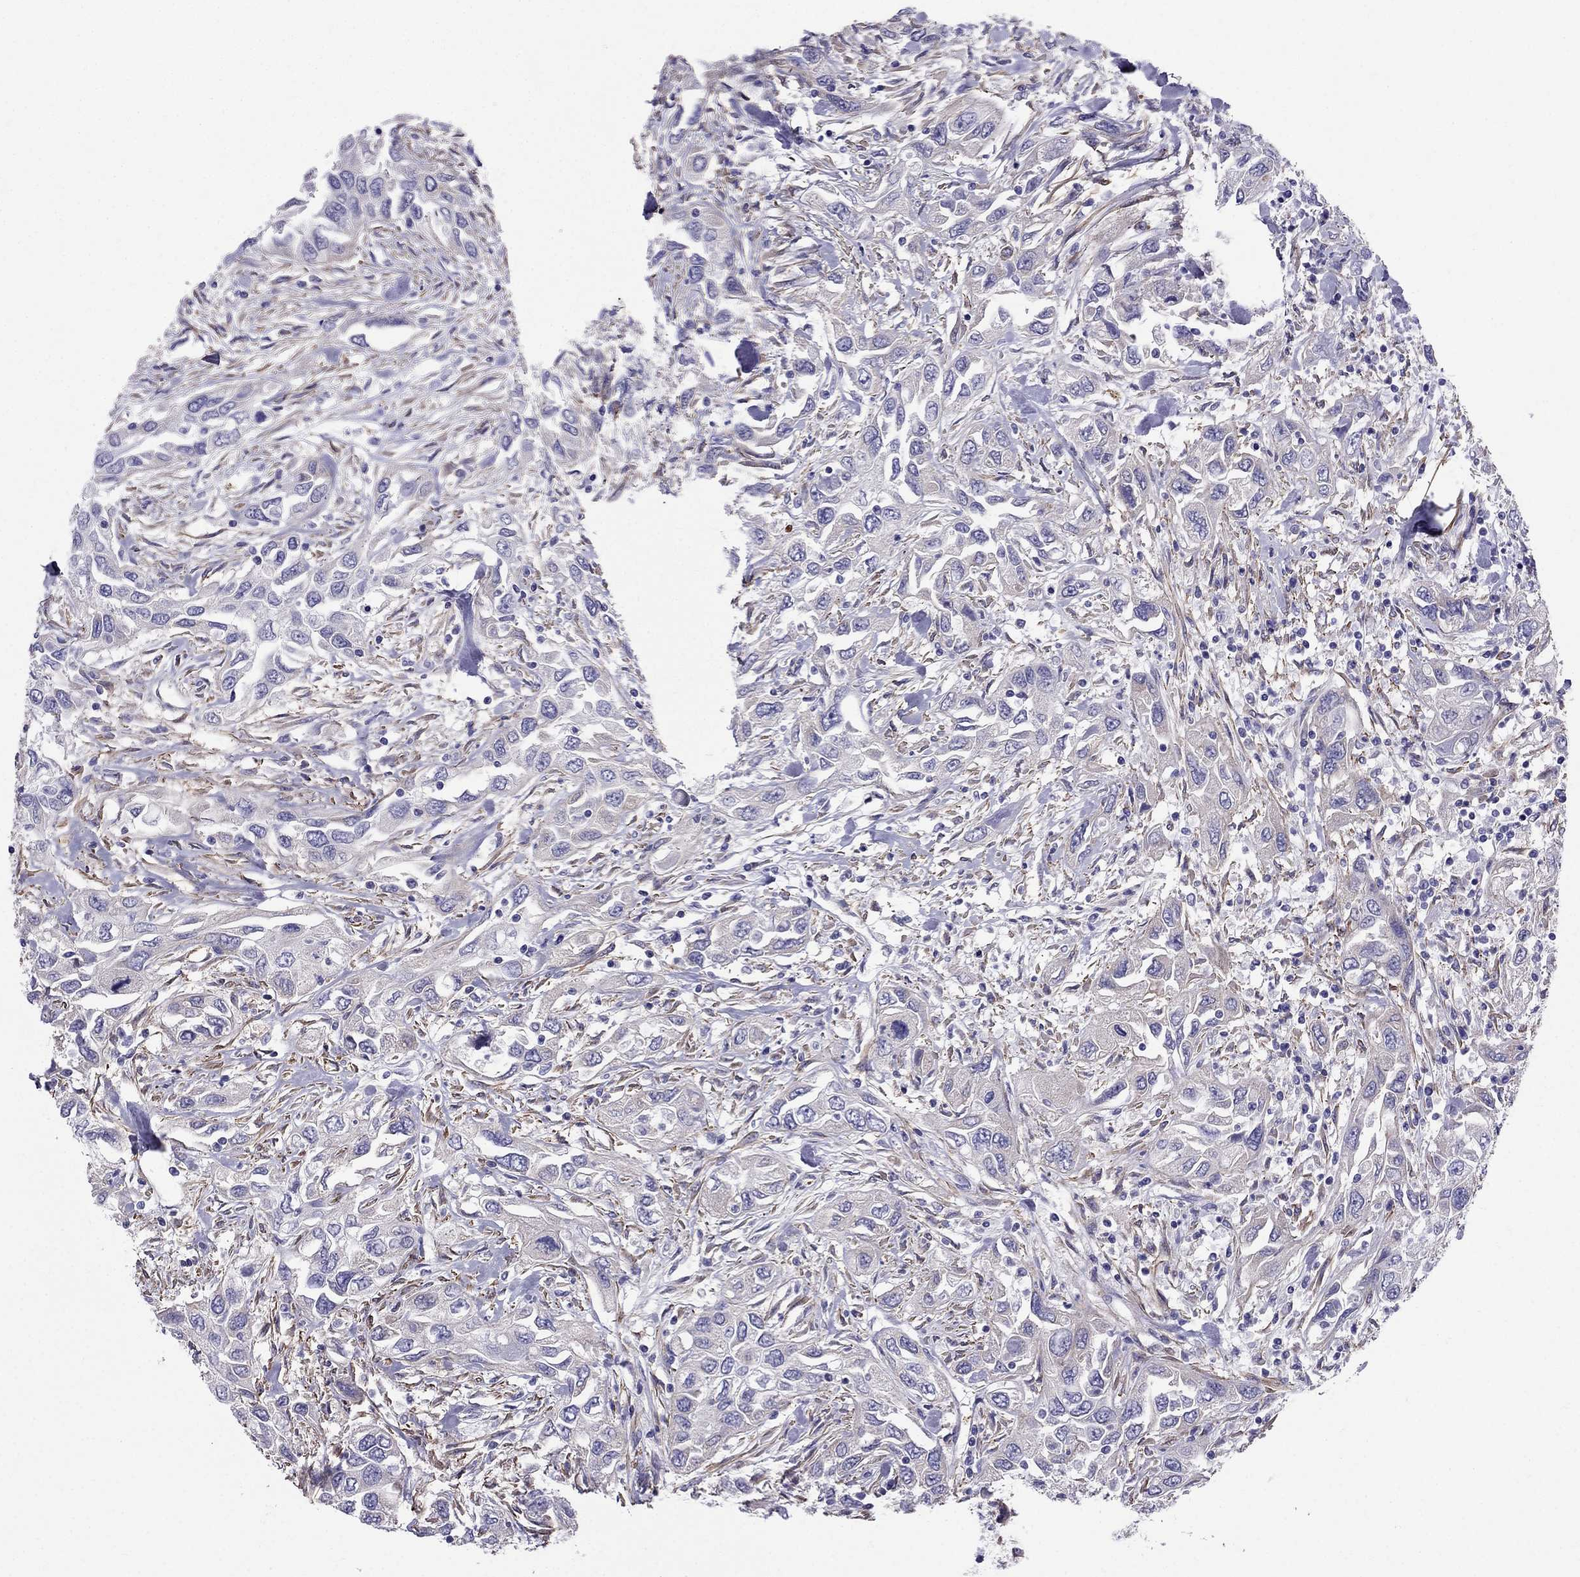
{"staining": {"intensity": "negative", "quantity": "none", "location": "none"}, "tissue": "urothelial cancer", "cell_type": "Tumor cells", "image_type": "cancer", "snomed": [{"axis": "morphology", "description": "Urothelial carcinoma, High grade"}, {"axis": "topography", "description": "Urinary bladder"}], "caption": "High magnification brightfield microscopy of high-grade urothelial carcinoma stained with DAB (3,3'-diaminobenzidine) (brown) and counterstained with hematoxylin (blue): tumor cells show no significant expression.", "gene": "GPR50", "patient": {"sex": "male", "age": 76}}